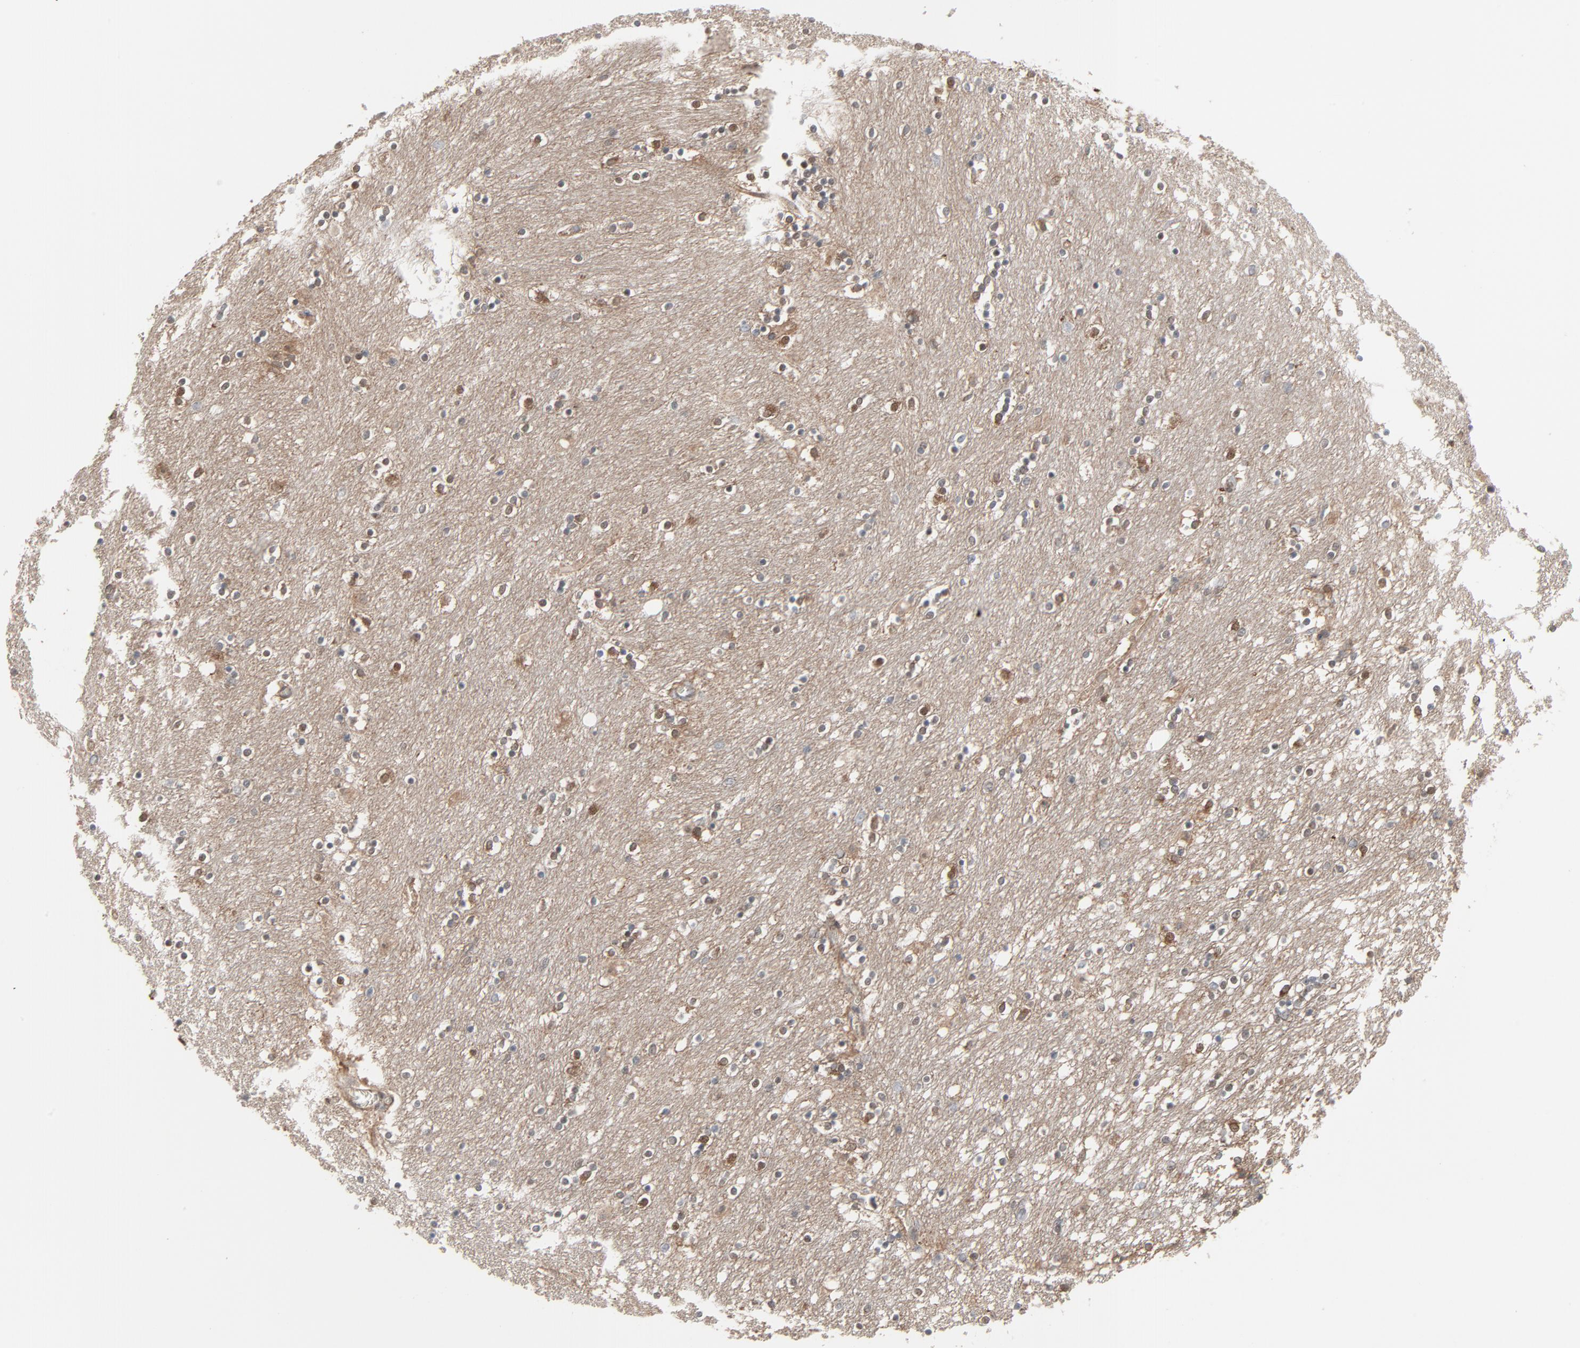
{"staining": {"intensity": "negative", "quantity": "none", "location": "none"}, "tissue": "caudate", "cell_type": "Glial cells", "image_type": "normal", "snomed": [{"axis": "morphology", "description": "Normal tissue, NOS"}, {"axis": "topography", "description": "Lateral ventricle wall"}], "caption": "The photomicrograph exhibits no significant expression in glial cells of caudate.", "gene": "OPTN", "patient": {"sex": "female", "age": 54}}